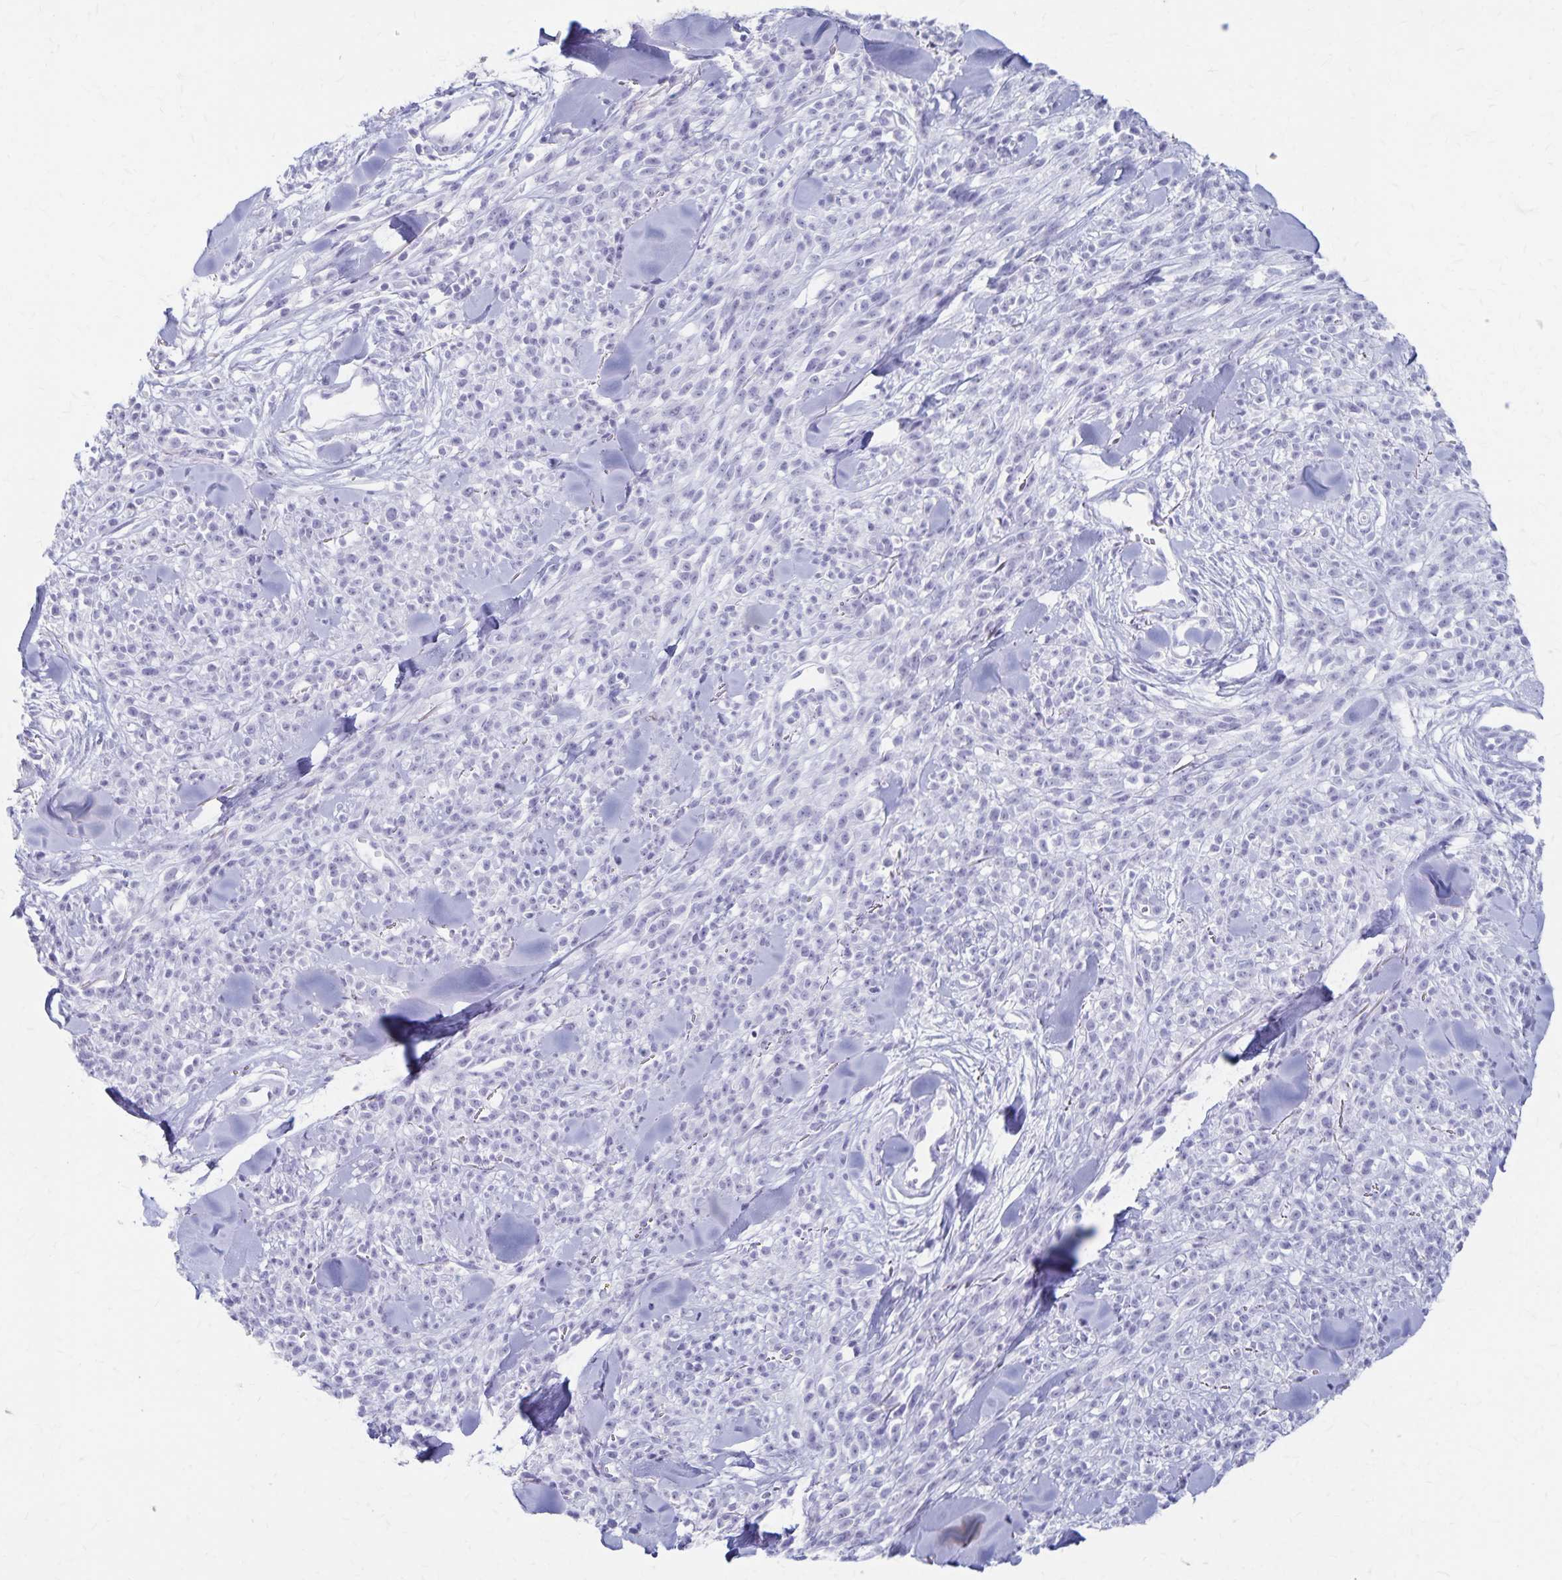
{"staining": {"intensity": "negative", "quantity": "none", "location": "none"}, "tissue": "melanoma", "cell_type": "Tumor cells", "image_type": "cancer", "snomed": [{"axis": "morphology", "description": "Malignant melanoma, NOS"}, {"axis": "topography", "description": "Skin"}, {"axis": "topography", "description": "Skin of trunk"}], "caption": "Tumor cells show no significant expression in melanoma.", "gene": "GPBAR1", "patient": {"sex": "male", "age": 74}}